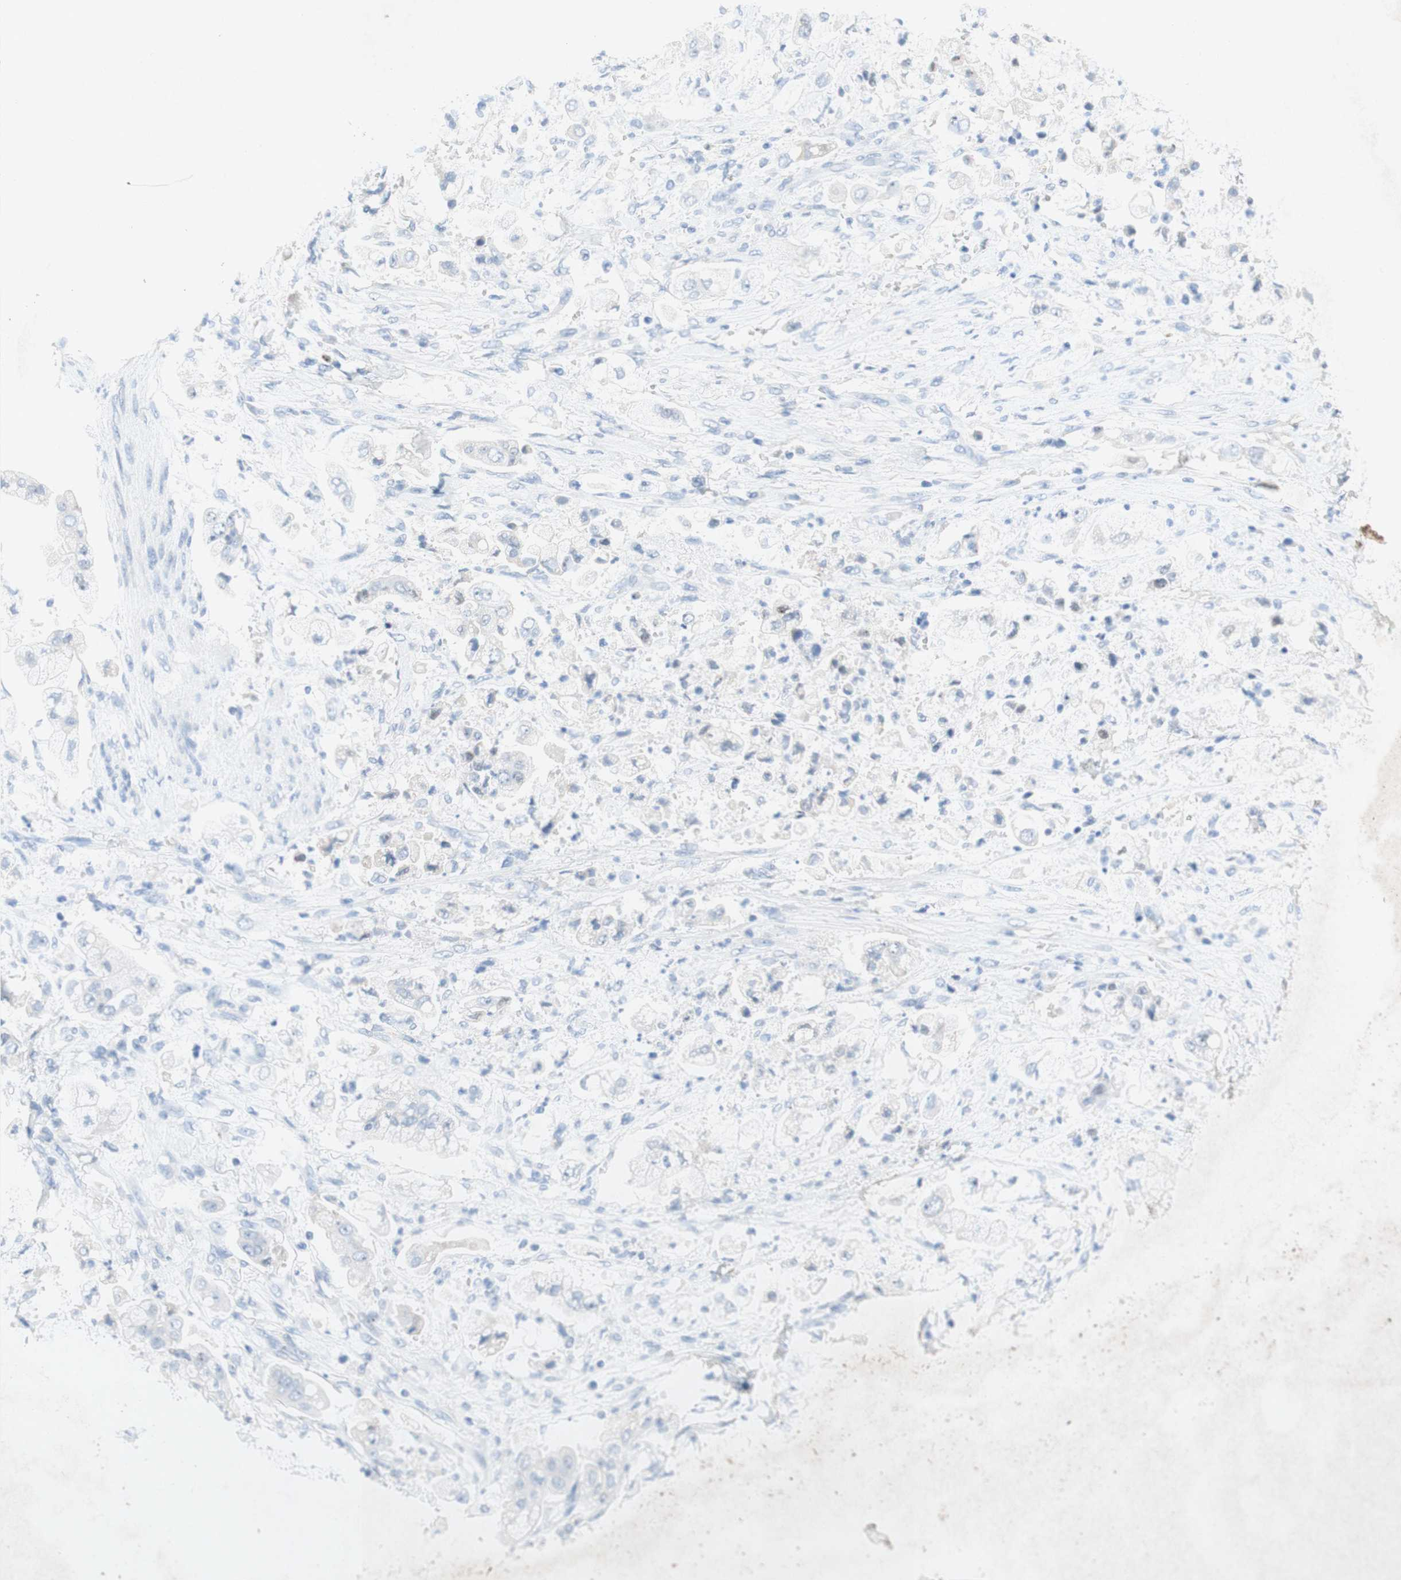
{"staining": {"intensity": "negative", "quantity": "none", "location": "none"}, "tissue": "stomach cancer", "cell_type": "Tumor cells", "image_type": "cancer", "snomed": [{"axis": "morphology", "description": "Adenocarcinoma, NOS"}, {"axis": "topography", "description": "Stomach"}], "caption": "The micrograph shows no staining of tumor cells in stomach adenocarcinoma.", "gene": "POLR2J3", "patient": {"sex": "male", "age": 62}}